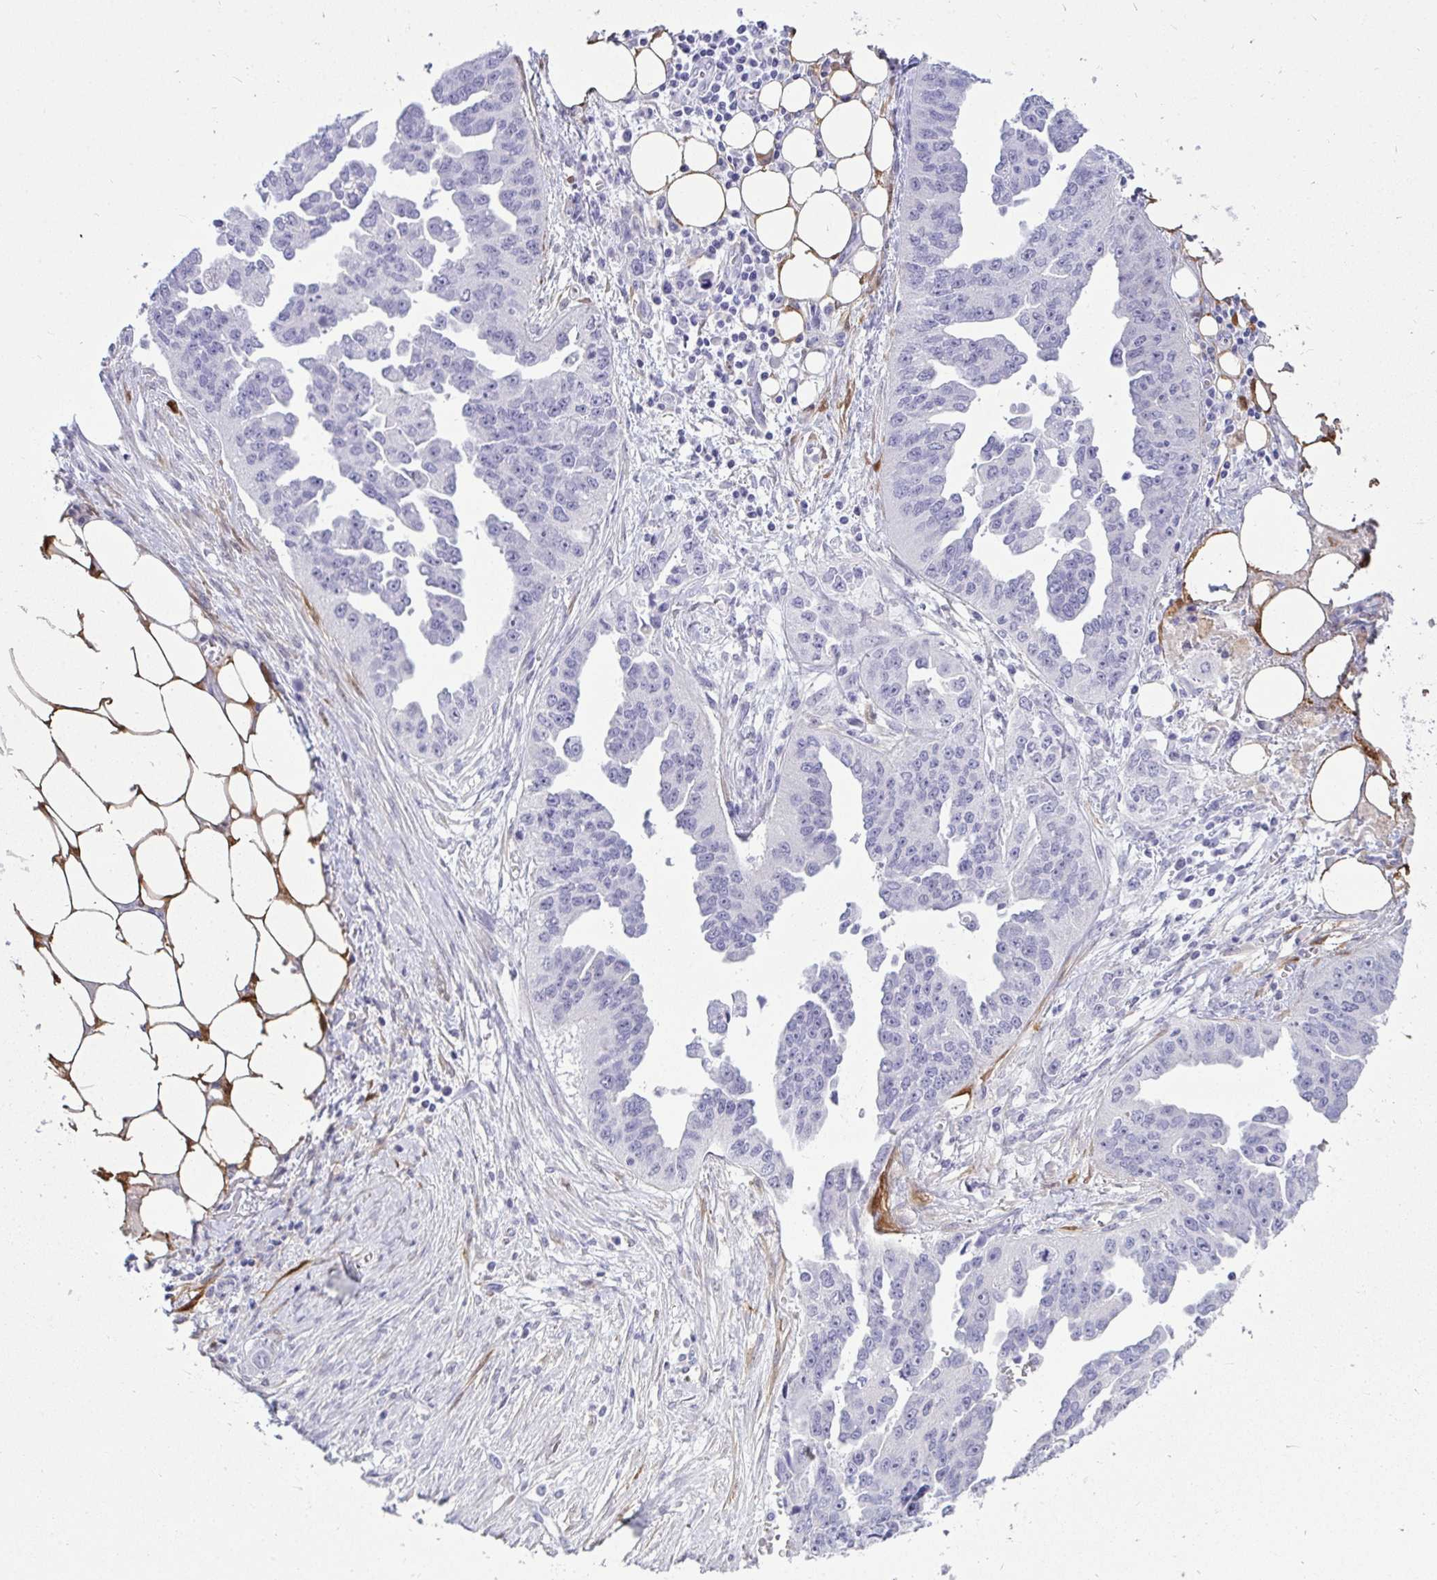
{"staining": {"intensity": "negative", "quantity": "none", "location": "none"}, "tissue": "ovarian cancer", "cell_type": "Tumor cells", "image_type": "cancer", "snomed": [{"axis": "morphology", "description": "Cystadenocarcinoma, serous, NOS"}, {"axis": "topography", "description": "Ovary"}], "caption": "The micrograph shows no significant expression in tumor cells of ovarian cancer.", "gene": "HSPB6", "patient": {"sex": "female", "age": 75}}